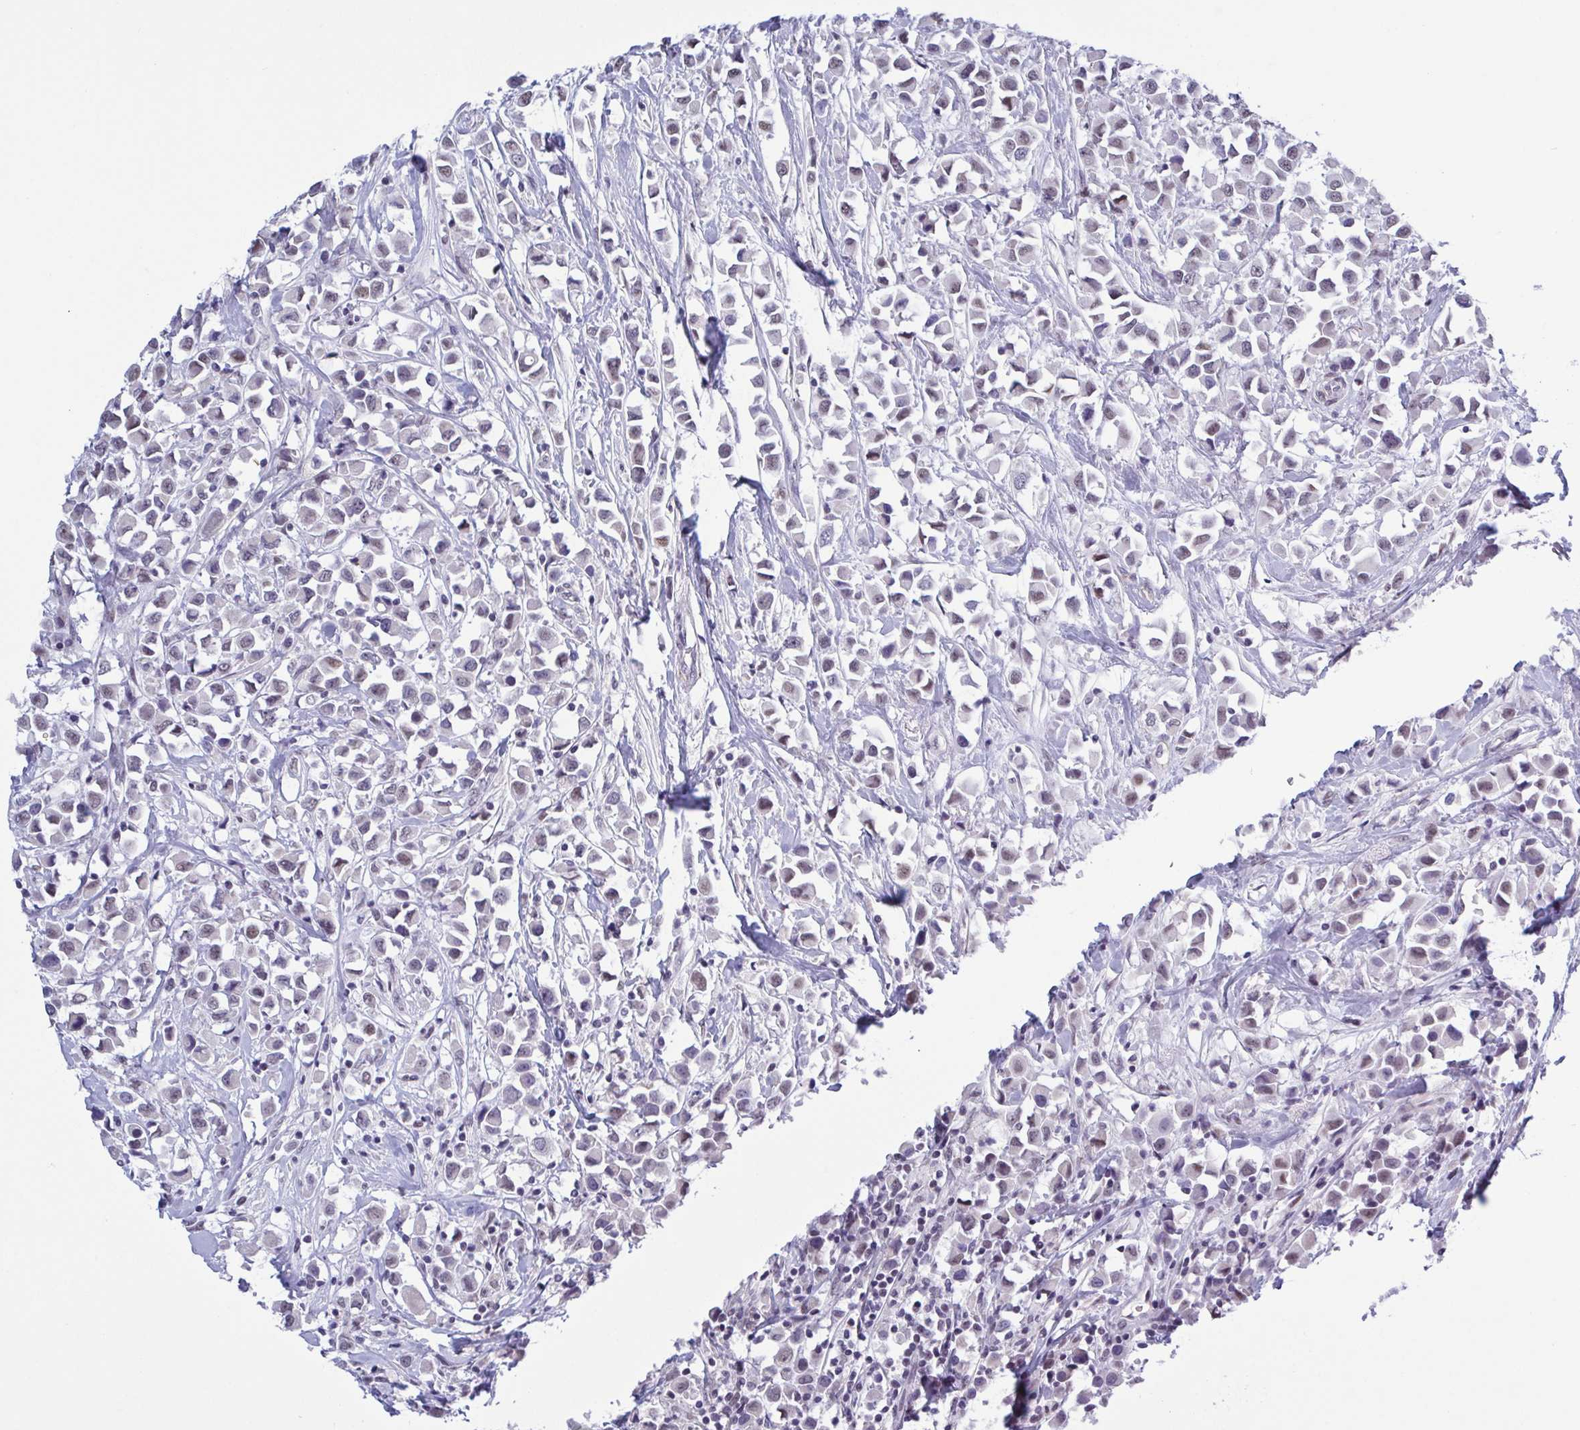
{"staining": {"intensity": "weak", "quantity": "<25%", "location": "nuclear"}, "tissue": "breast cancer", "cell_type": "Tumor cells", "image_type": "cancer", "snomed": [{"axis": "morphology", "description": "Duct carcinoma"}, {"axis": "topography", "description": "Breast"}], "caption": "Immunohistochemistry of breast cancer (infiltrating ductal carcinoma) shows no positivity in tumor cells.", "gene": "TMEM92", "patient": {"sex": "female", "age": 61}}